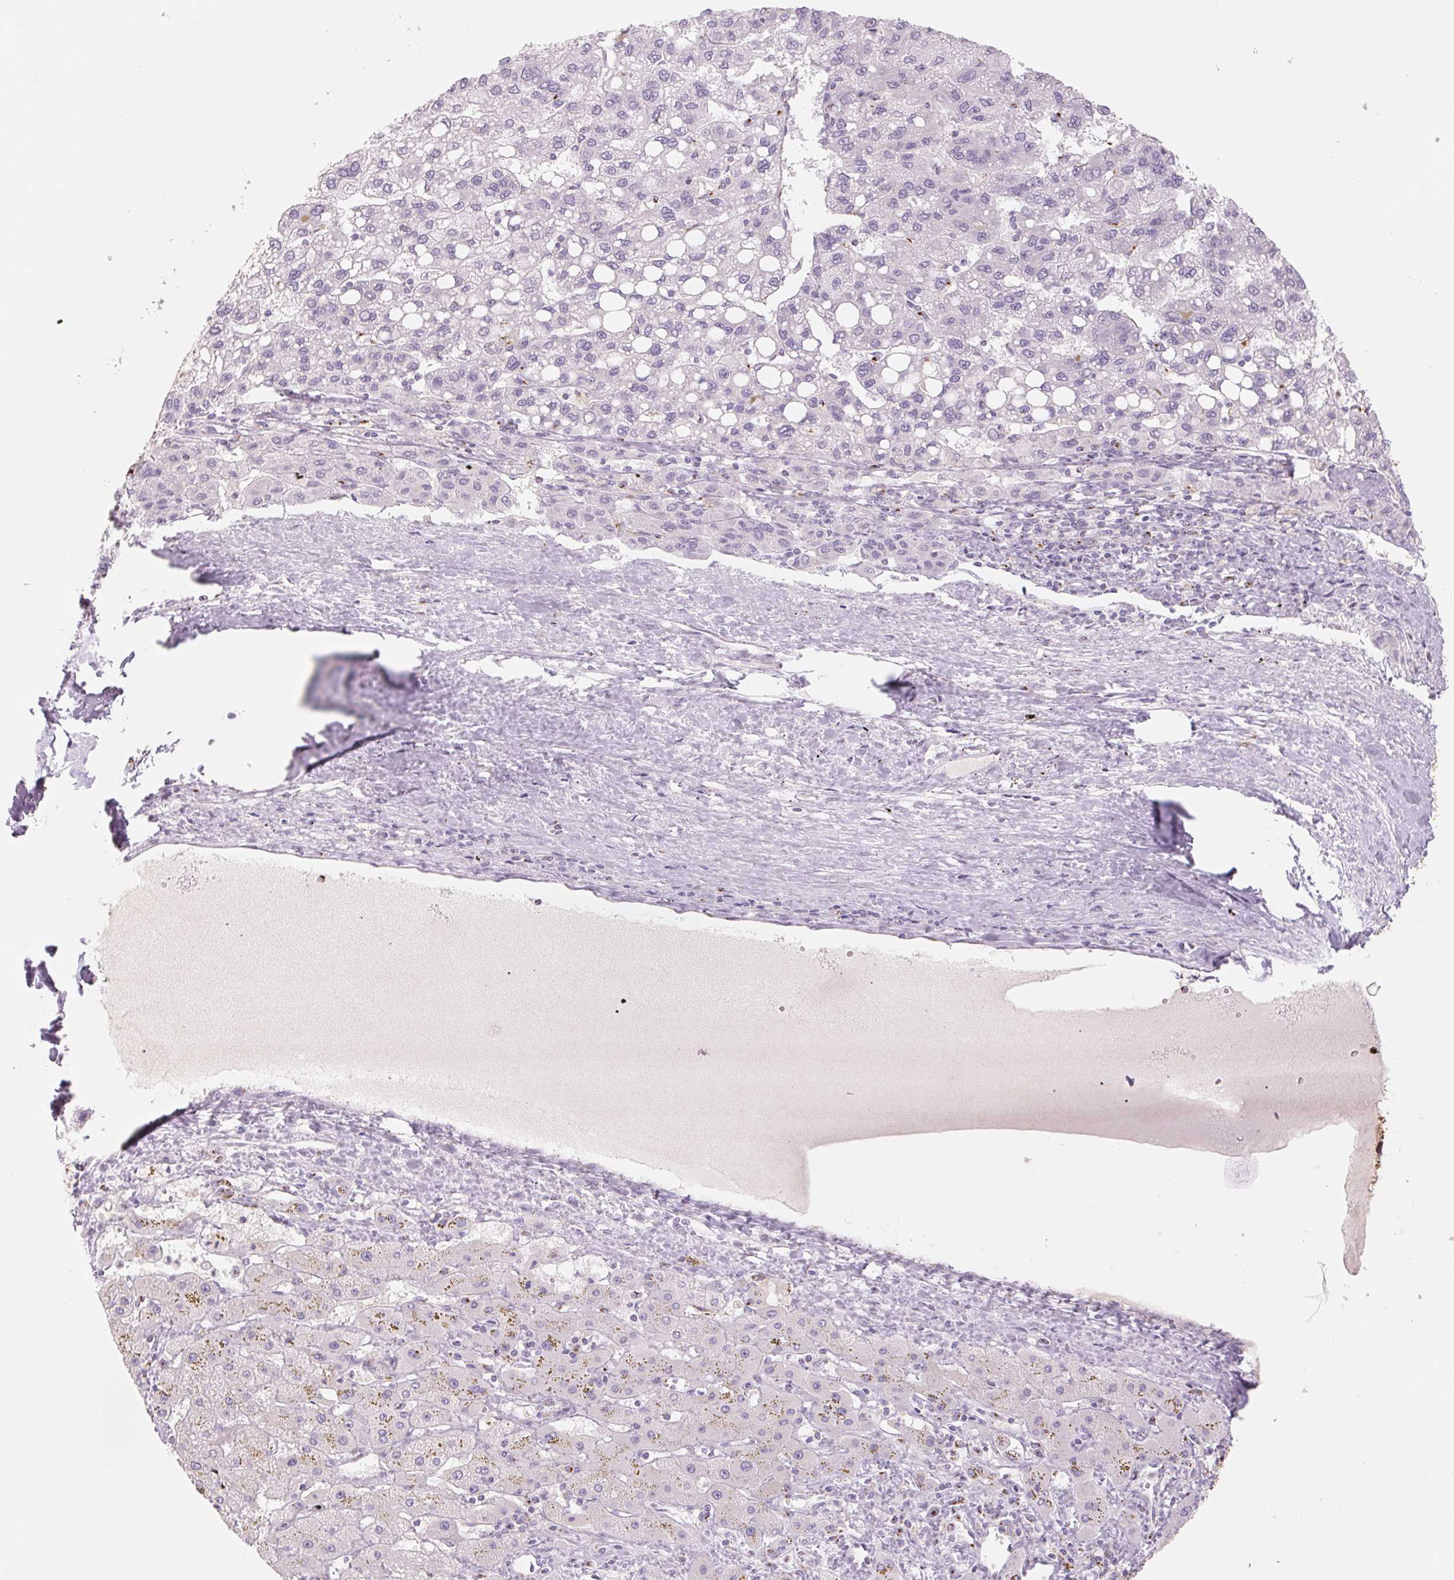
{"staining": {"intensity": "moderate", "quantity": "<25%", "location": "cytoplasmic/membranous"}, "tissue": "liver cancer", "cell_type": "Tumor cells", "image_type": "cancer", "snomed": [{"axis": "morphology", "description": "Carcinoma, Hepatocellular, NOS"}, {"axis": "topography", "description": "Liver"}], "caption": "The immunohistochemical stain highlights moderate cytoplasmic/membranous staining in tumor cells of liver cancer (hepatocellular carcinoma) tissue.", "gene": "GALNT7", "patient": {"sex": "female", "age": 82}}